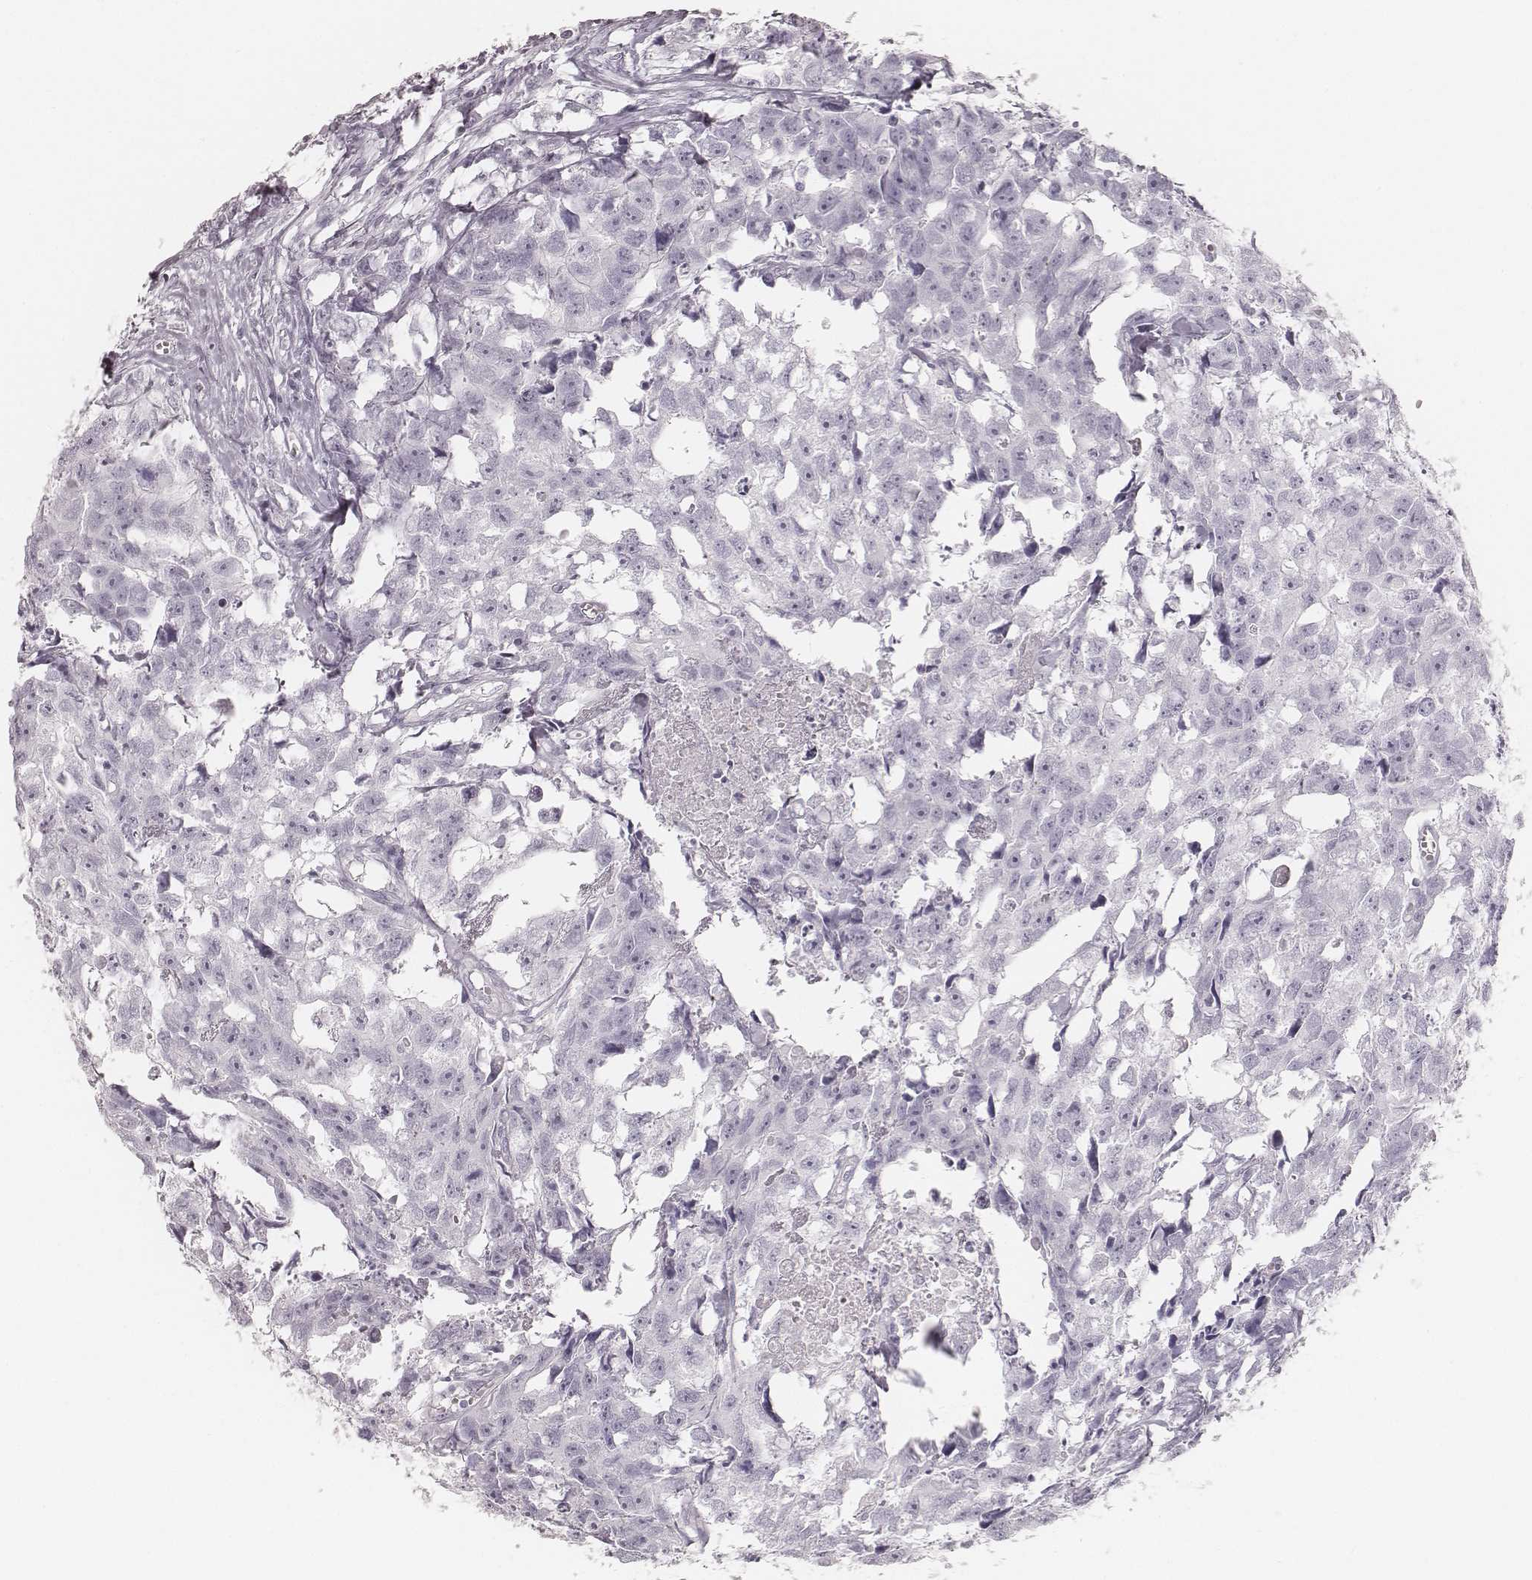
{"staining": {"intensity": "negative", "quantity": "none", "location": "none"}, "tissue": "testis cancer", "cell_type": "Tumor cells", "image_type": "cancer", "snomed": [{"axis": "morphology", "description": "Carcinoma, Embryonal, NOS"}, {"axis": "morphology", "description": "Teratoma, malignant, NOS"}, {"axis": "topography", "description": "Testis"}], "caption": "The photomicrograph exhibits no staining of tumor cells in testis embryonal carcinoma.", "gene": "KRT34", "patient": {"sex": "male", "age": 44}}